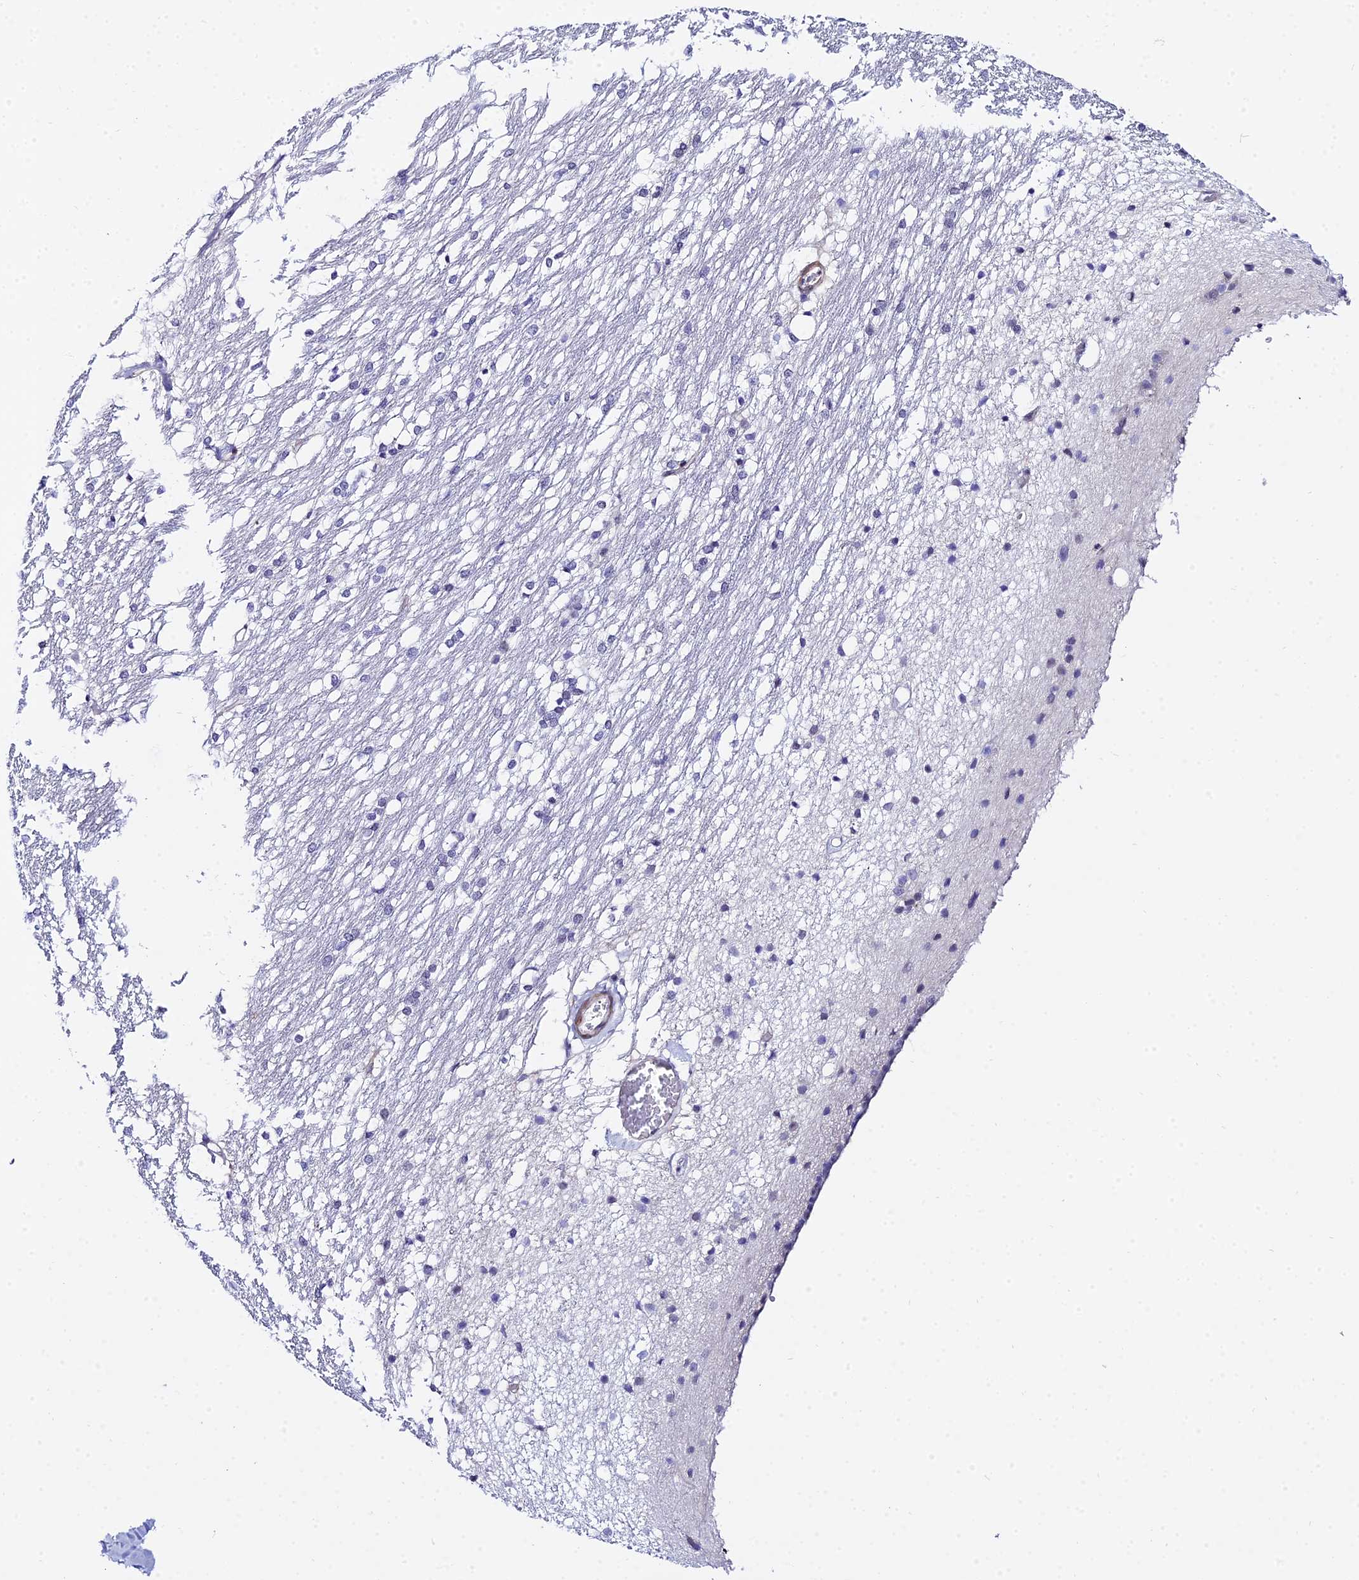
{"staining": {"intensity": "negative", "quantity": "none", "location": "none"}, "tissue": "caudate", "cell_type": "Glial cells", "image_type": "normal", "snomed": [{"axis": "morphology", "description": "Normal tissue, NOS"}, {"axis": "topography", "description": "Lateral ventricle wall"}], "caption": "Immunohistochemistry histopathology image of benign caudate: caudate stained with DAB displays no significant protein positivity in glial cells. The staining is performed using DAB (3,3'-diaminobenzidine) brown chromogen with nuclei counter-stained in using hematoxylin.", "gene": "ZNF628", "patient": {"sex": "female", "age": 19}}